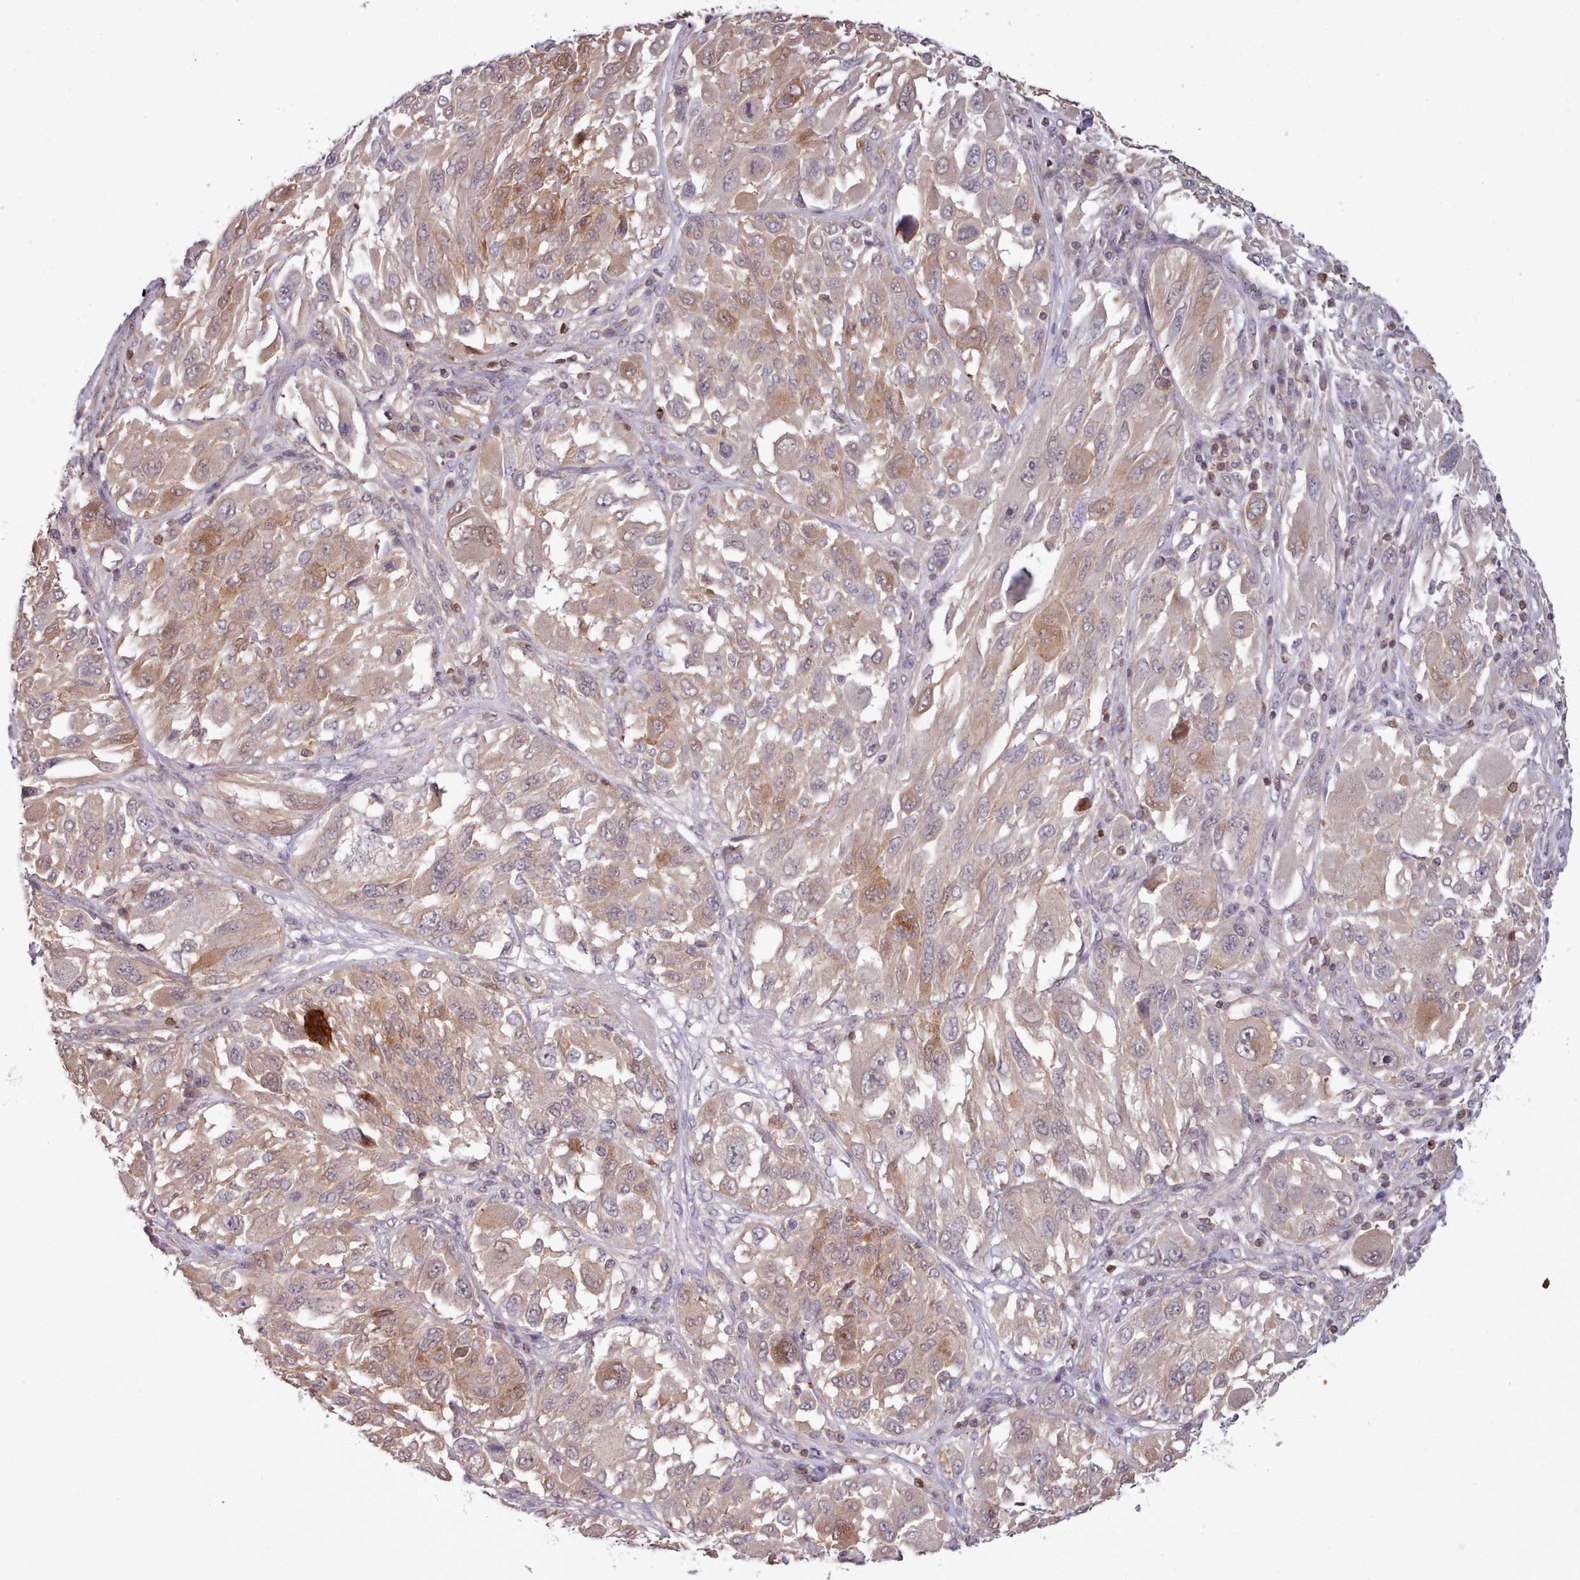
{"staining": {"intensity": "moderate", "quantity": "25%-75%", "location": "cytoplasmic/membranous"}, "tissue": "melanoma", "cell_type": "Tumor cells", "image_type": "cancer", "snomed": [{"axis": "morphology", "description": "Malignant melanoma, NOS"}, {"axis": "topography", "description": "Skin"}], "caption": "Moderate cytoplasmic/membranous expression for a protein is present in about 25%-75% of tumor cells of malignant melanoma using immunohistochemistry.", "gene": "ARL17A", "patient": {"sex": "female", "age": 91}}